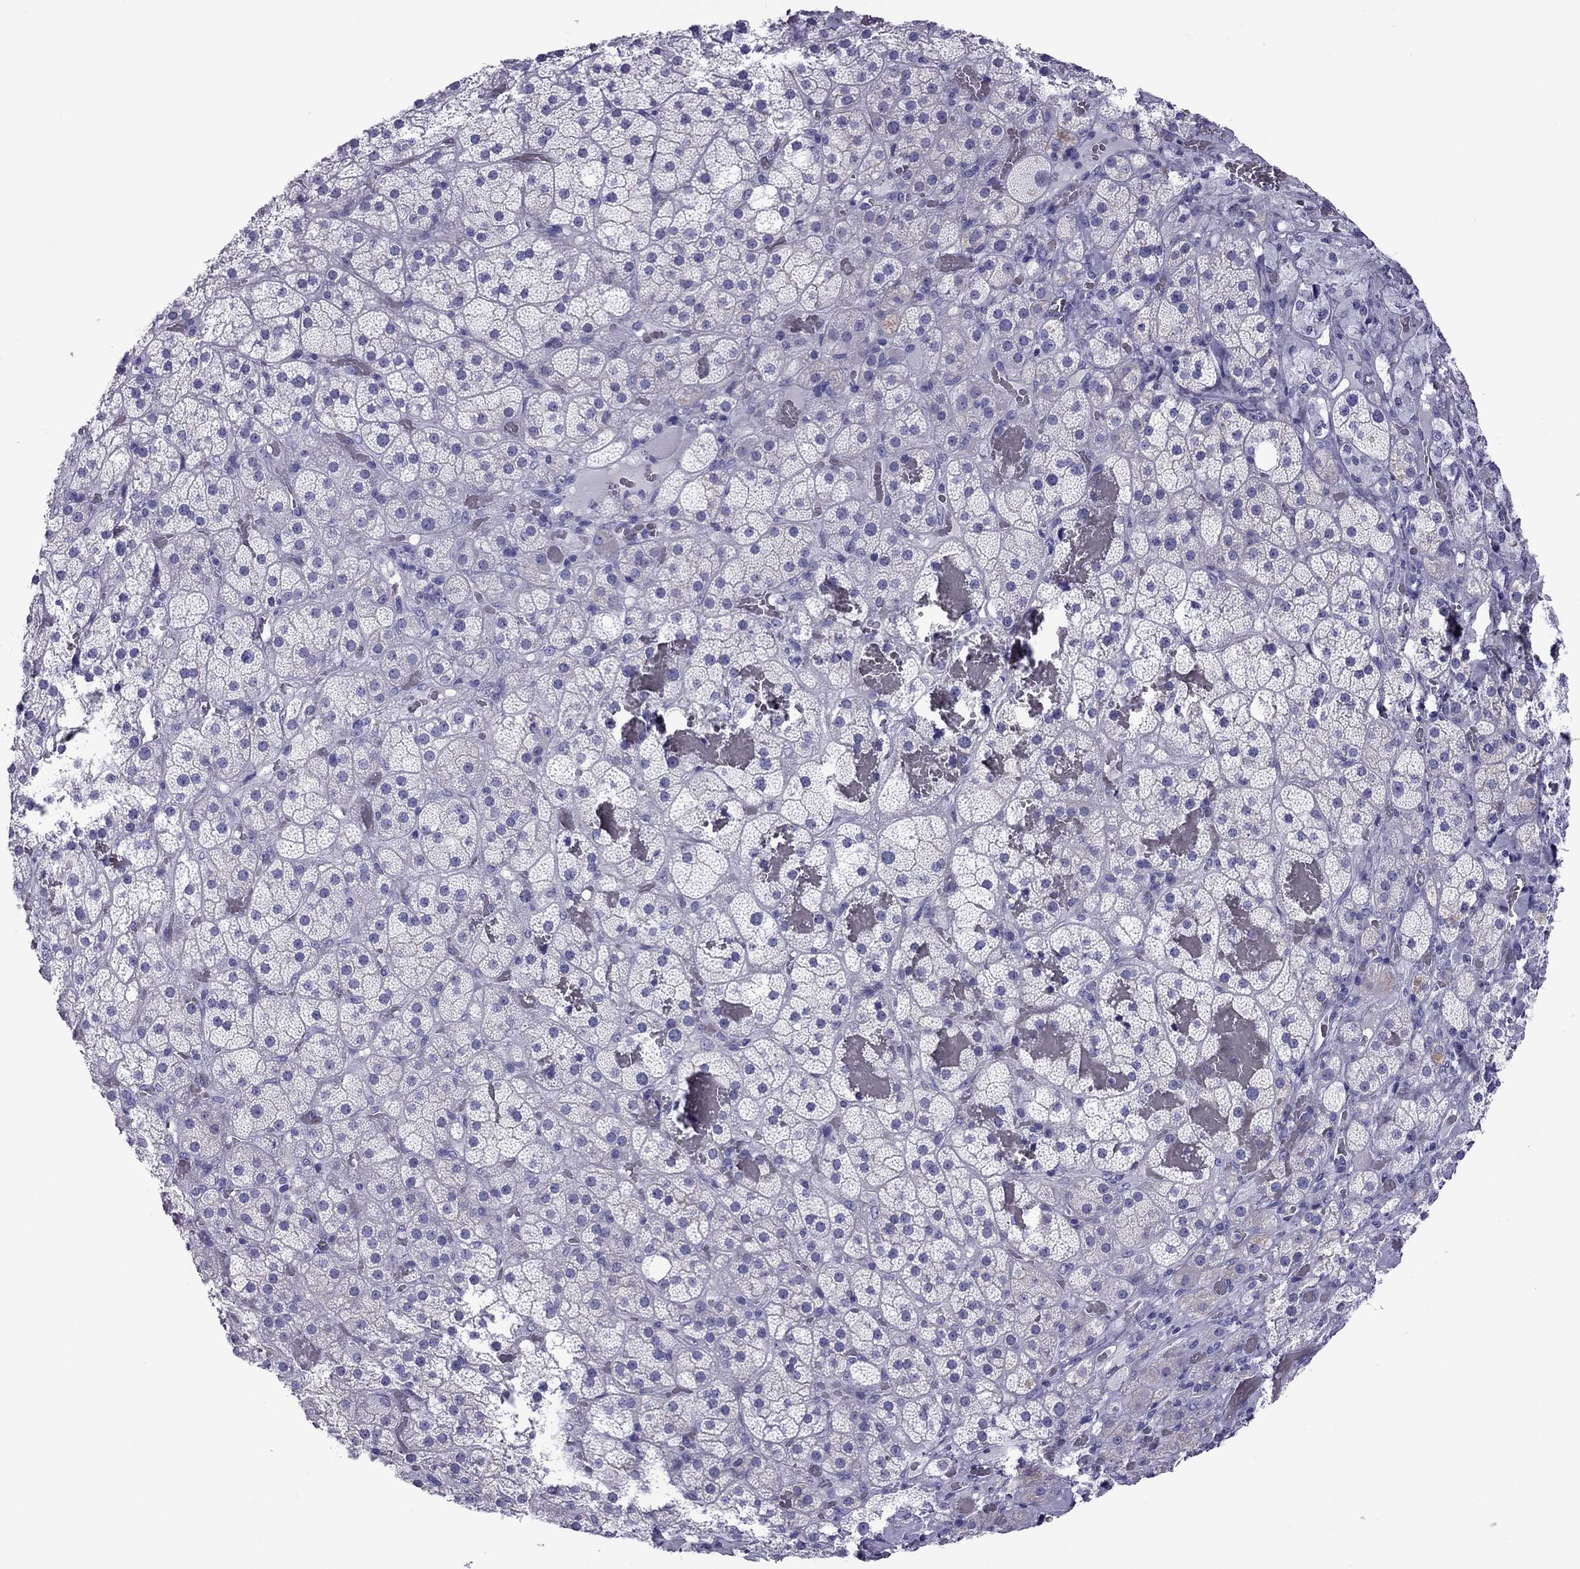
{"staining": {"intensity": "negative", "quantity": "none", "location": "none"}, "tissue": "adrenal gland", "cell_type": "Glandular cells", "image_type": "normal", "snomed": [{"axis": "morphology", "description": "Normal tissue, NOS"}, {"axis": "topography", "description": "Adrenal gland"}], "caption": "Immunohistochemistry of normal adrenal gland displays no positivity in glandular cells.", "gene": "MYL11", "patient": {"sex": "male", "age": 57}}